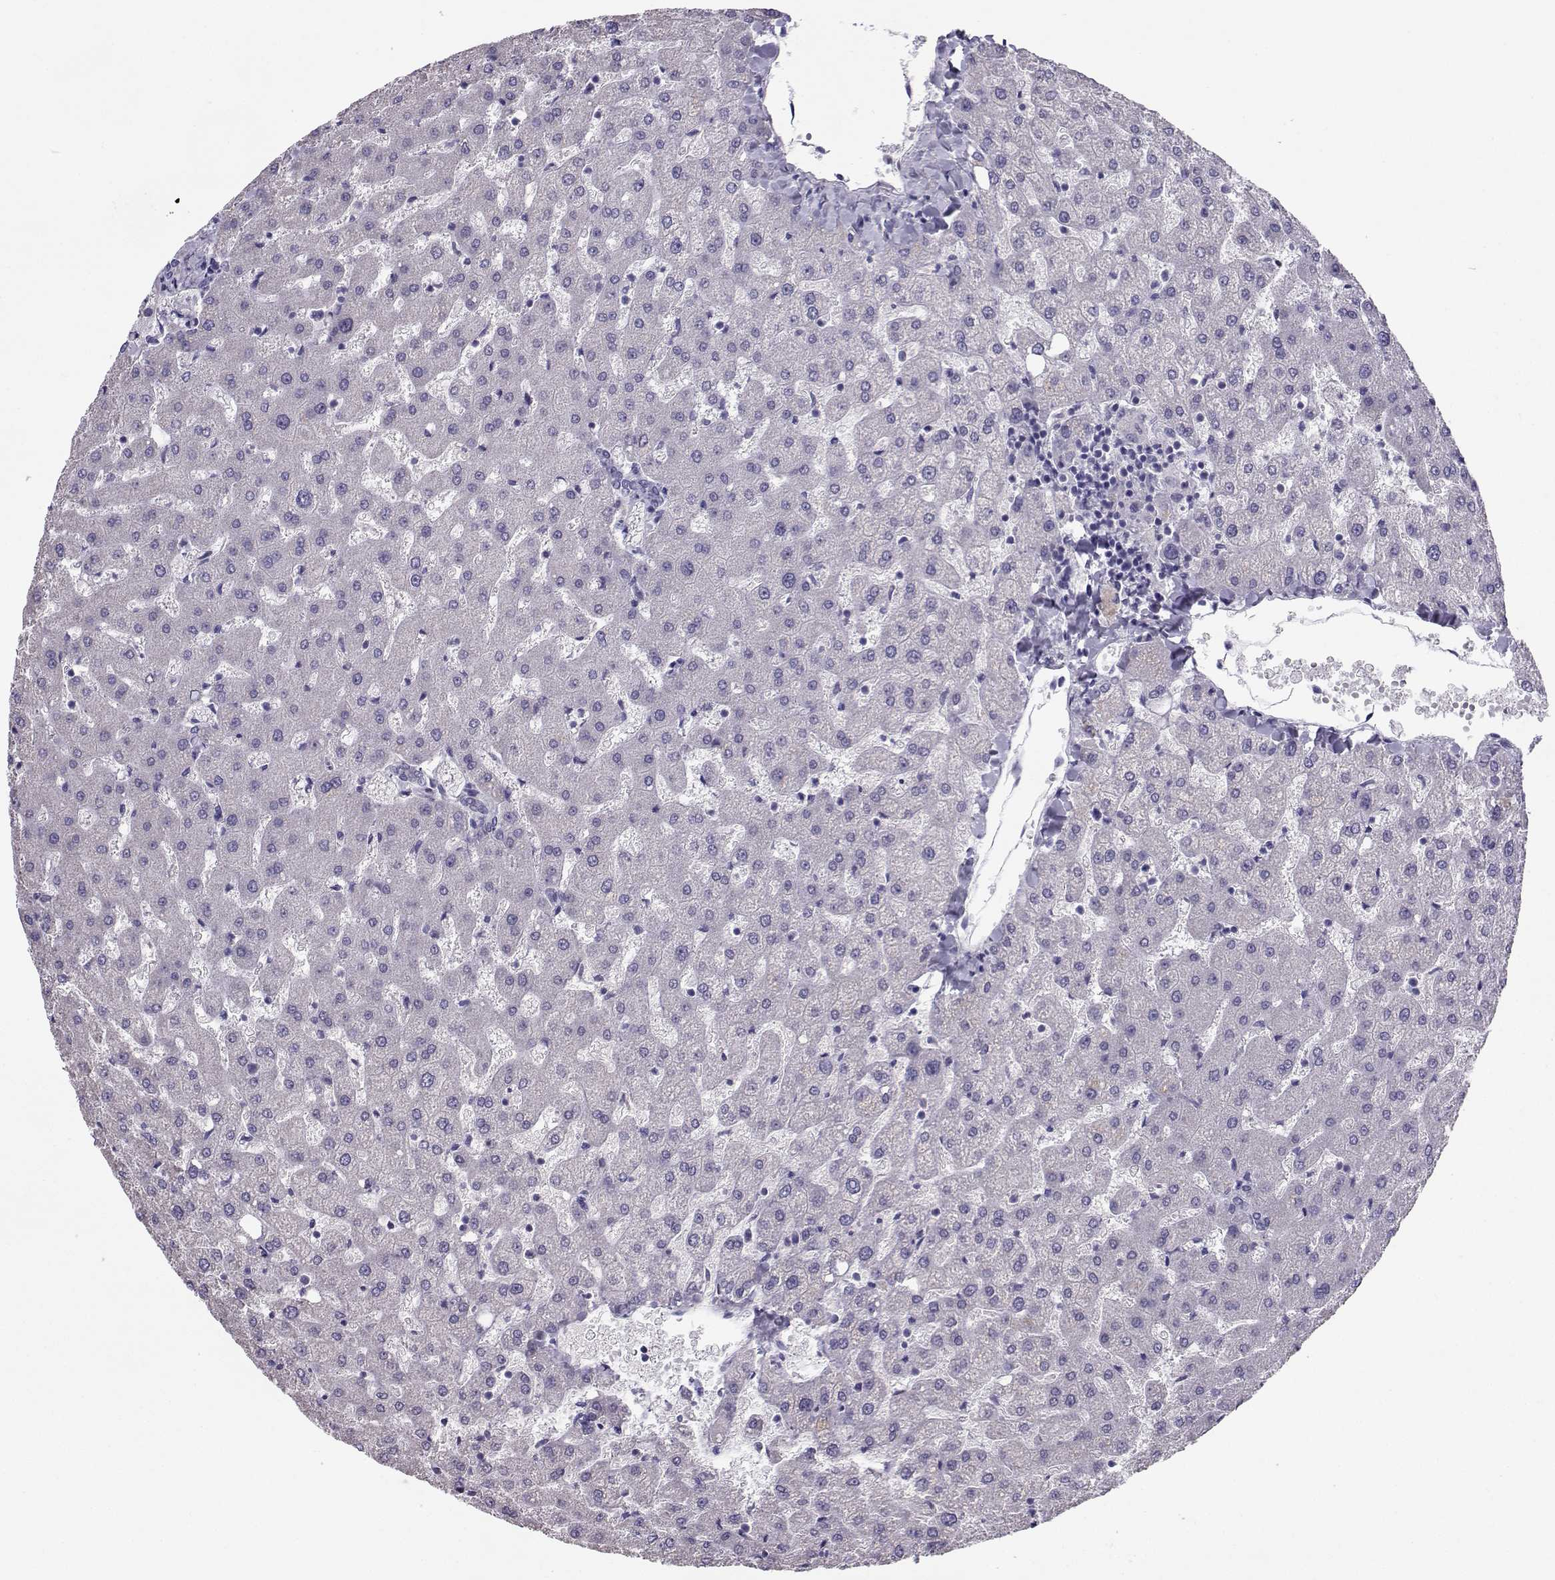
{"staining": {"intensity": "negative", "quantity": "none", "location": "none"}, "tissue": "liver", "cell_type": "Cholangiocytes", "image_type": "normal", "snomed": [{"axis": "morphology", "description": "Normal tissue, NOS"}, {"axis": "topography", "description": "Liver"}], "caption": "DAB immunohistochemical staining of unremarkable liver reveals no significant expression in cholangiocytes. (Brightfield microscopy of DAB (3,3'-diaminobenzidine) IHC at high magnification).", "gene": "PGK1", "patient": {"sex": "female", "age": 50}}